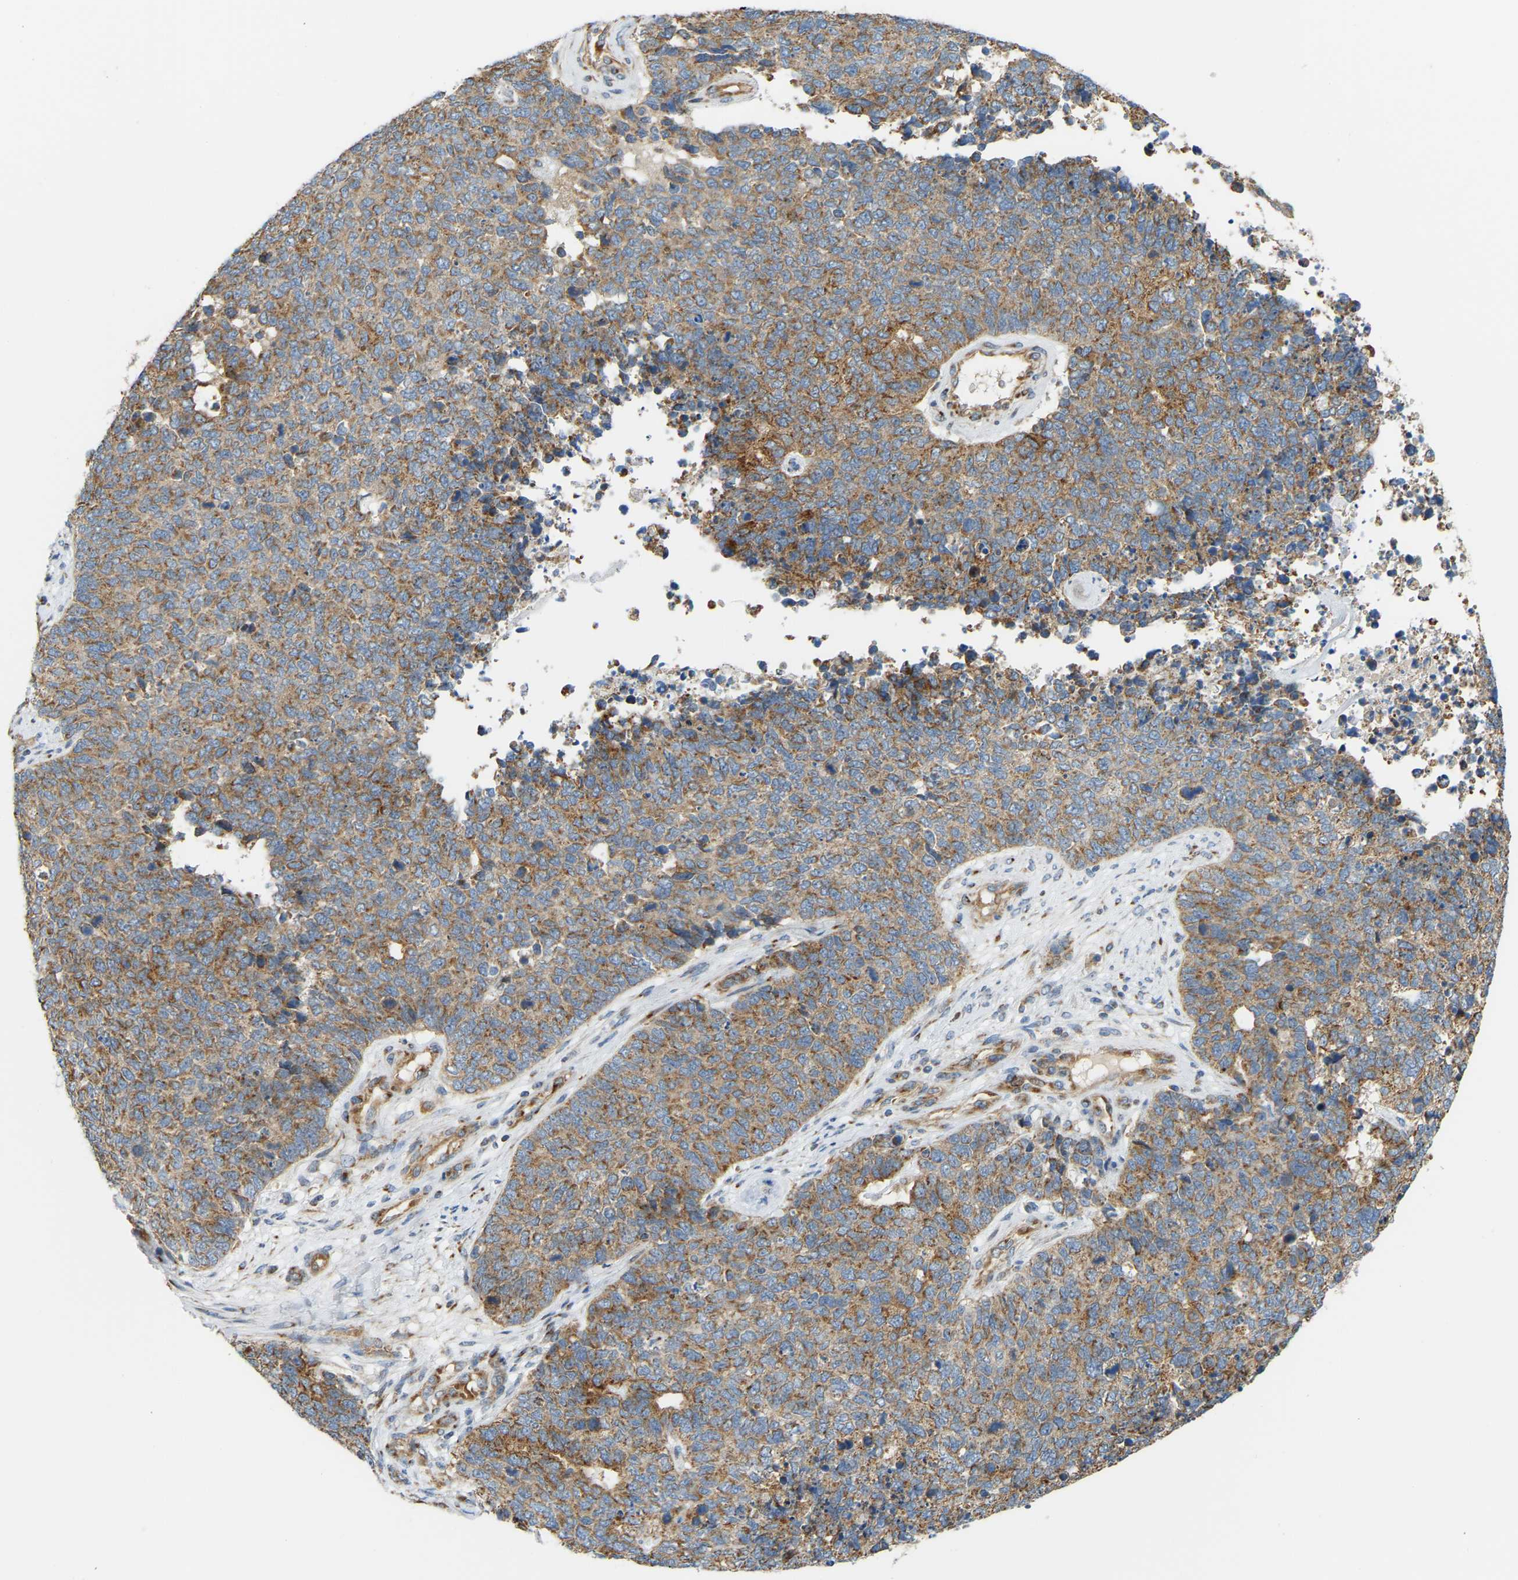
{"staining": {"intensity": "moderate", "quantity": ">75%", "location": "cytoplasmic/membranous"}, "tissue": "cervical cancer", "cell_type": "Tumor cells", "image_type": "cancer", "snomed": [{"axis": "morphology", "description": "Squamous cell carcinoma, NOS"}, {"axis": "topography", "description": "Cervix"}], "caption": "A brown stain highlights moderate cytoplasmic/membranous staining of a protein in cervical cancer tumor cells.", "gene": "YIPF2", "patient": {"sex": "female", "age": 63}}